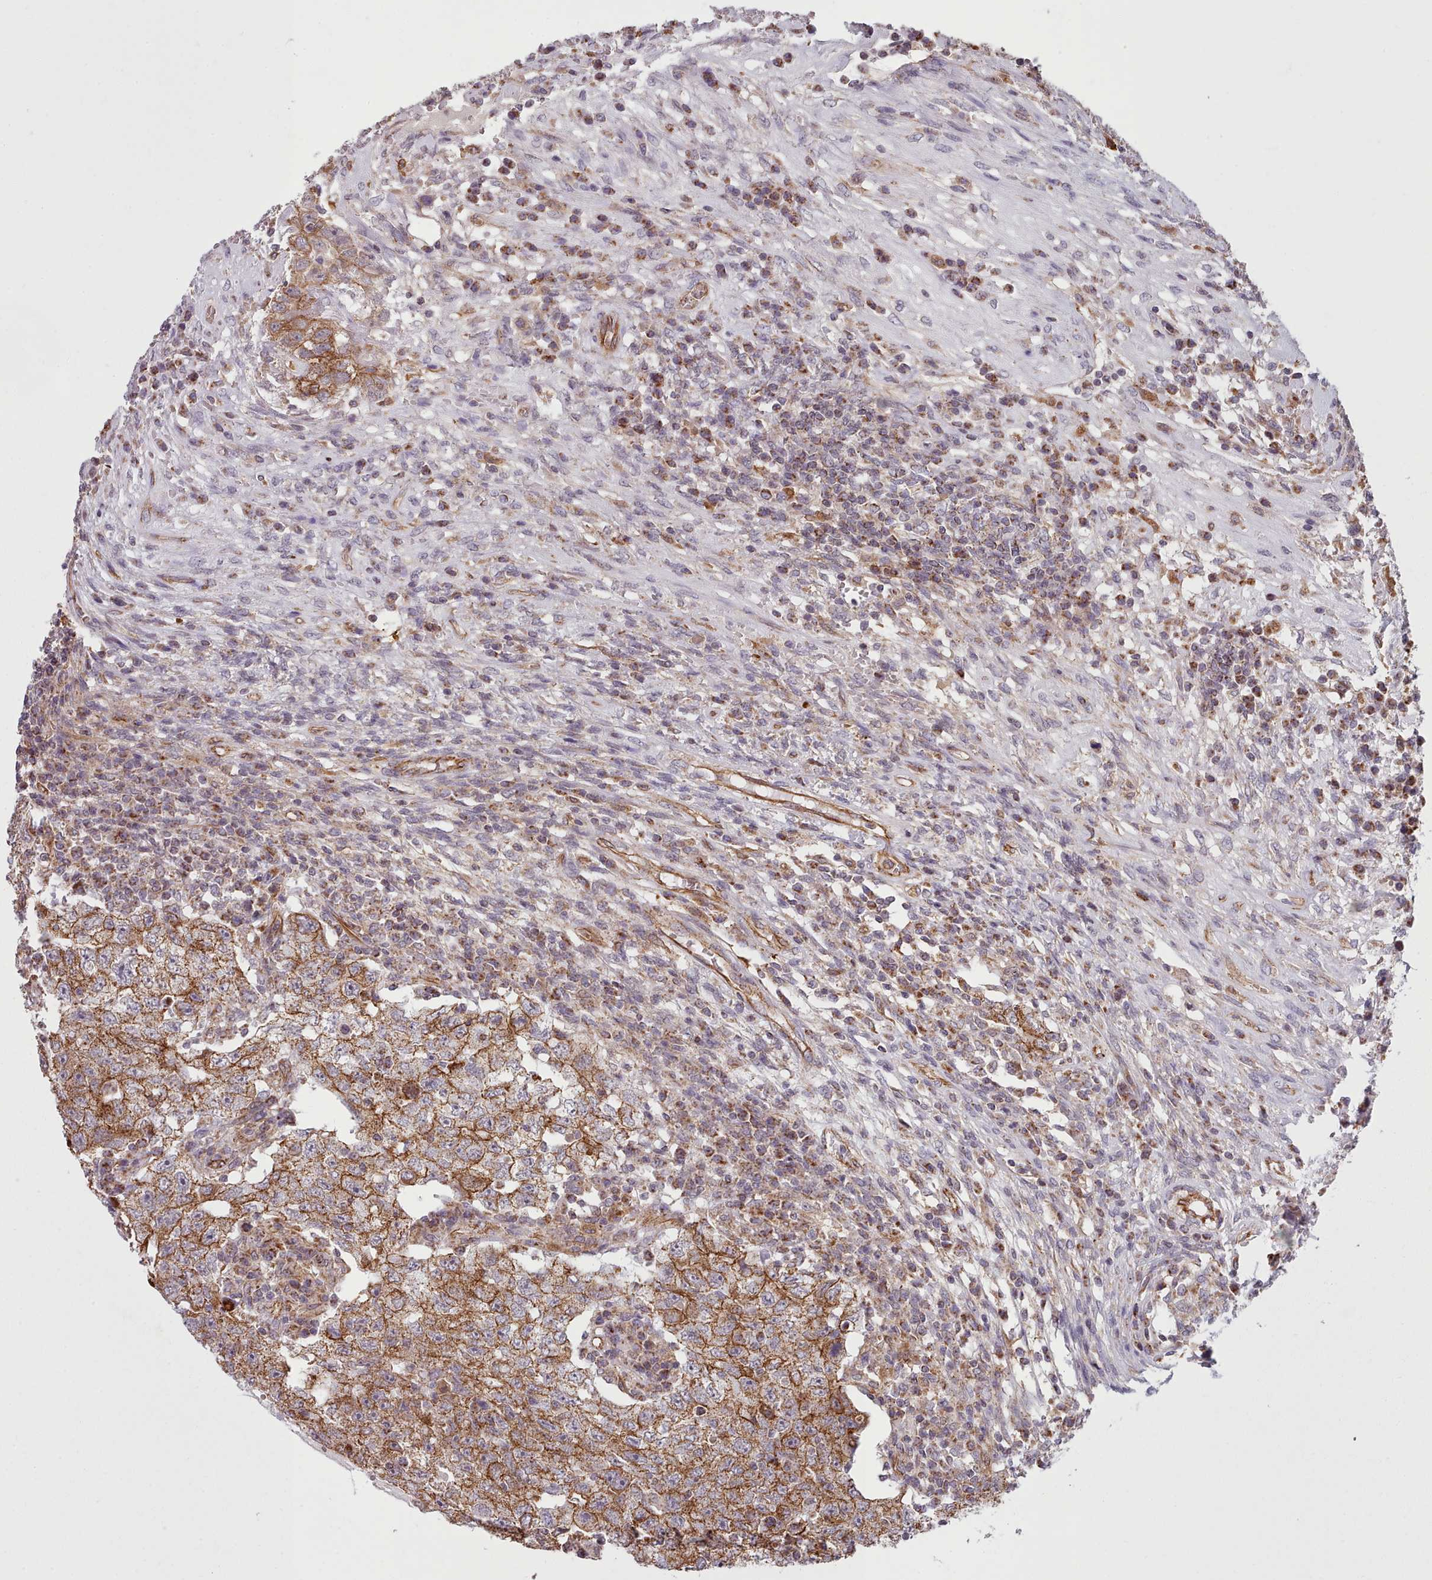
{"staining": {"intensity": "moderate", "quantity": ">75%", "location": "cytoplasmic/membranous"}, "tissue": "testis cancer", "cell_type": "Tumor cells", "image_type": "cancer", "snomed": [{"axis": "morphology", "description": "Carcinoma, Embryonal, NOS"}, {"axis": "topography", "description": "Testis"}], "caption": "This is an image of immunohistochemistry (IHC) staining of testis embryonal carcinoma, which shows moderate positivity in the cytoplasmic/membranous of tumor cells.", "gene": "MRPL46", "patient": {"sex": "male", "age": 26}}